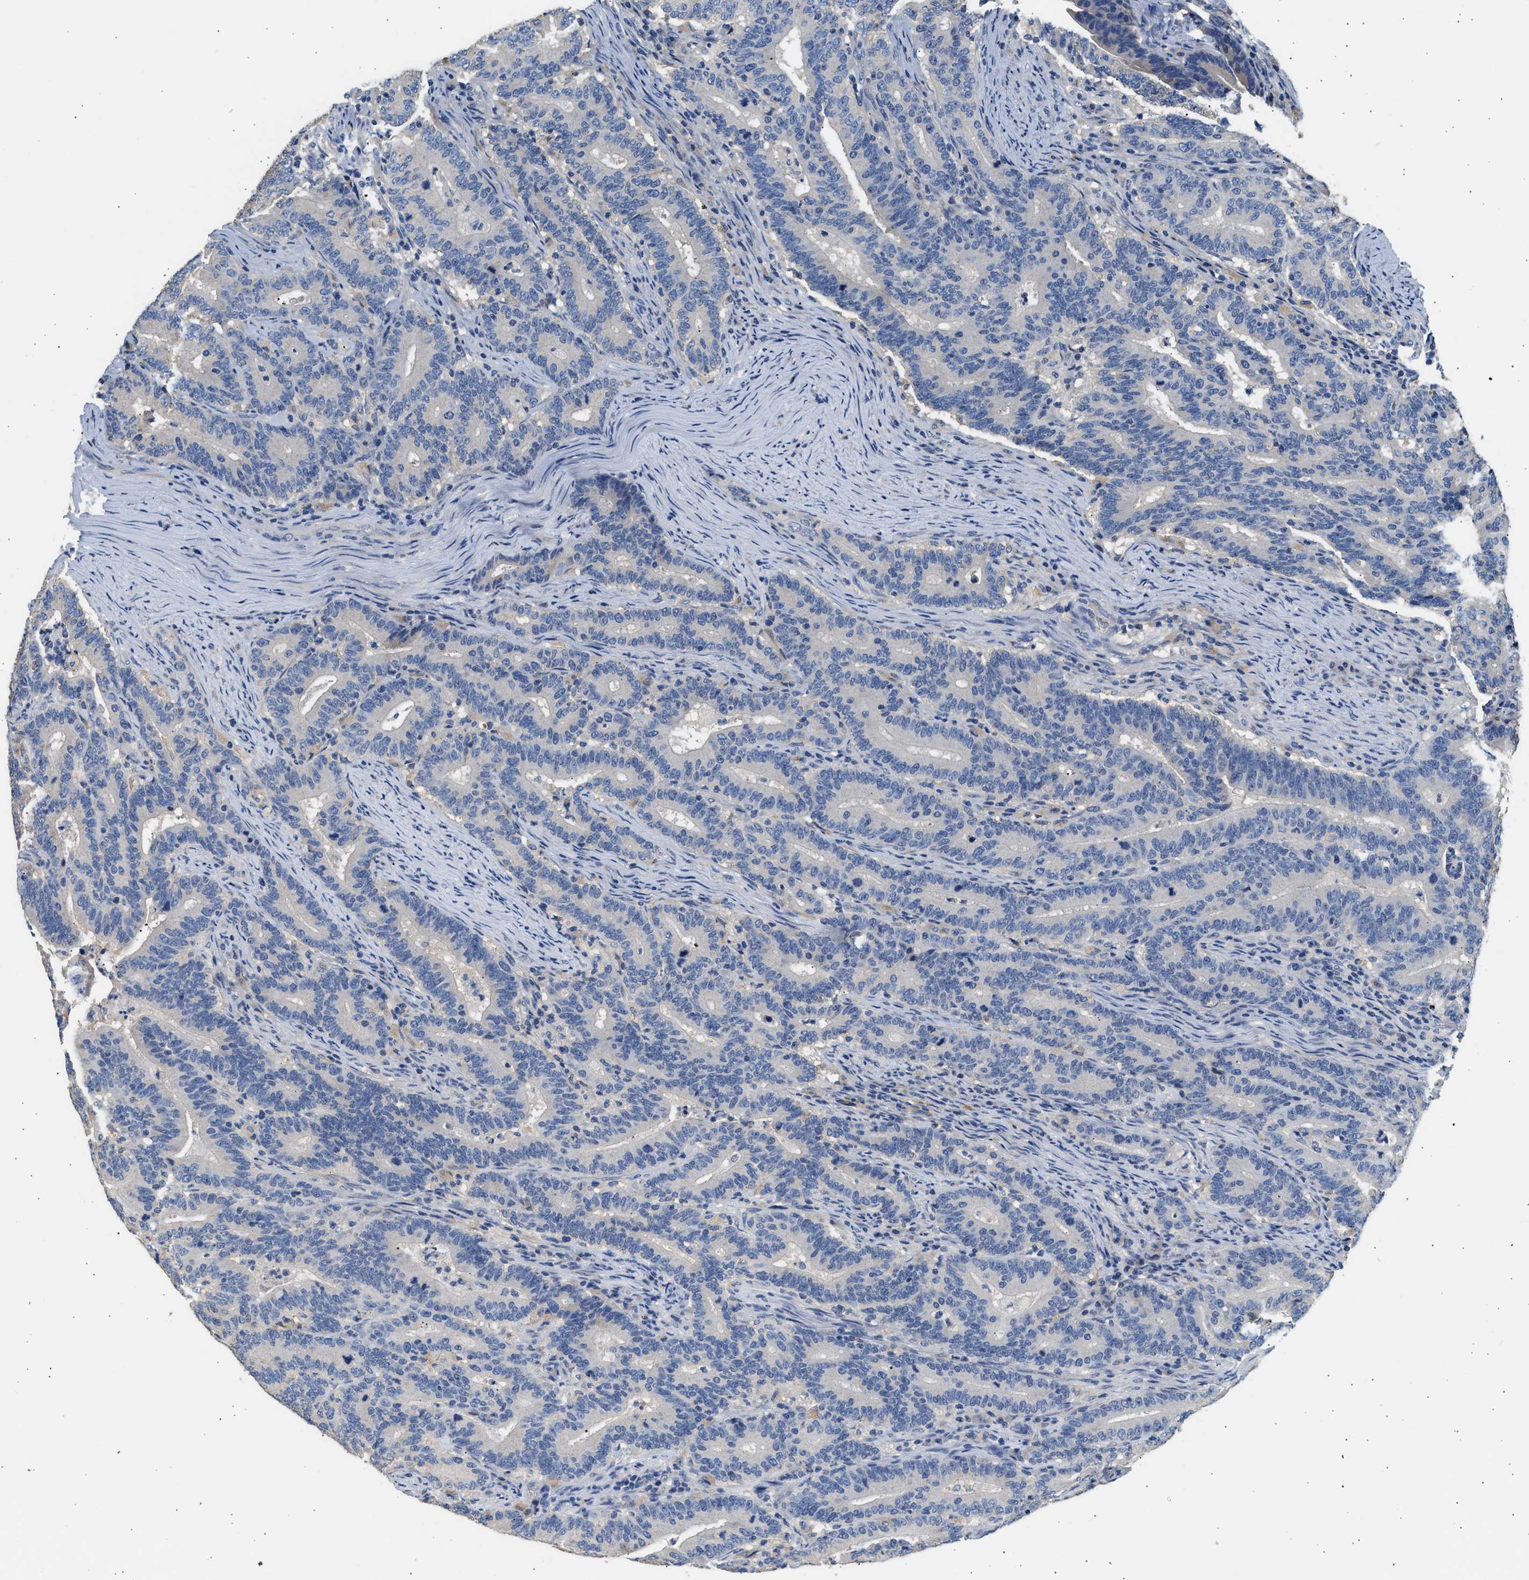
{"staining": {"intensity": "negative", "quantity": "none", "location": "none"}, "tissue": "colorectal cancer", "cell_type": "Tumor cells", "image_type": "cancer", "snomed": [{"axis": "morphology", "description": "Adenocarcinoma, NOS"}, {"axis": "topography", "description": "Colon"}], "caption": "High power microscopy photomicrograph of an immunohistochemistry (IHC) photomicrograph of adenocarcinoma (colorectal), revealing no significant staining in tumor cells. The staining was performed using DAB to visualize the protein expression in brown, while the nuclei were stained in blue with hematoxylin (Magnification: 20x).", "gene": "WDR31", "patient": {"sex": "female", "age": 66}}